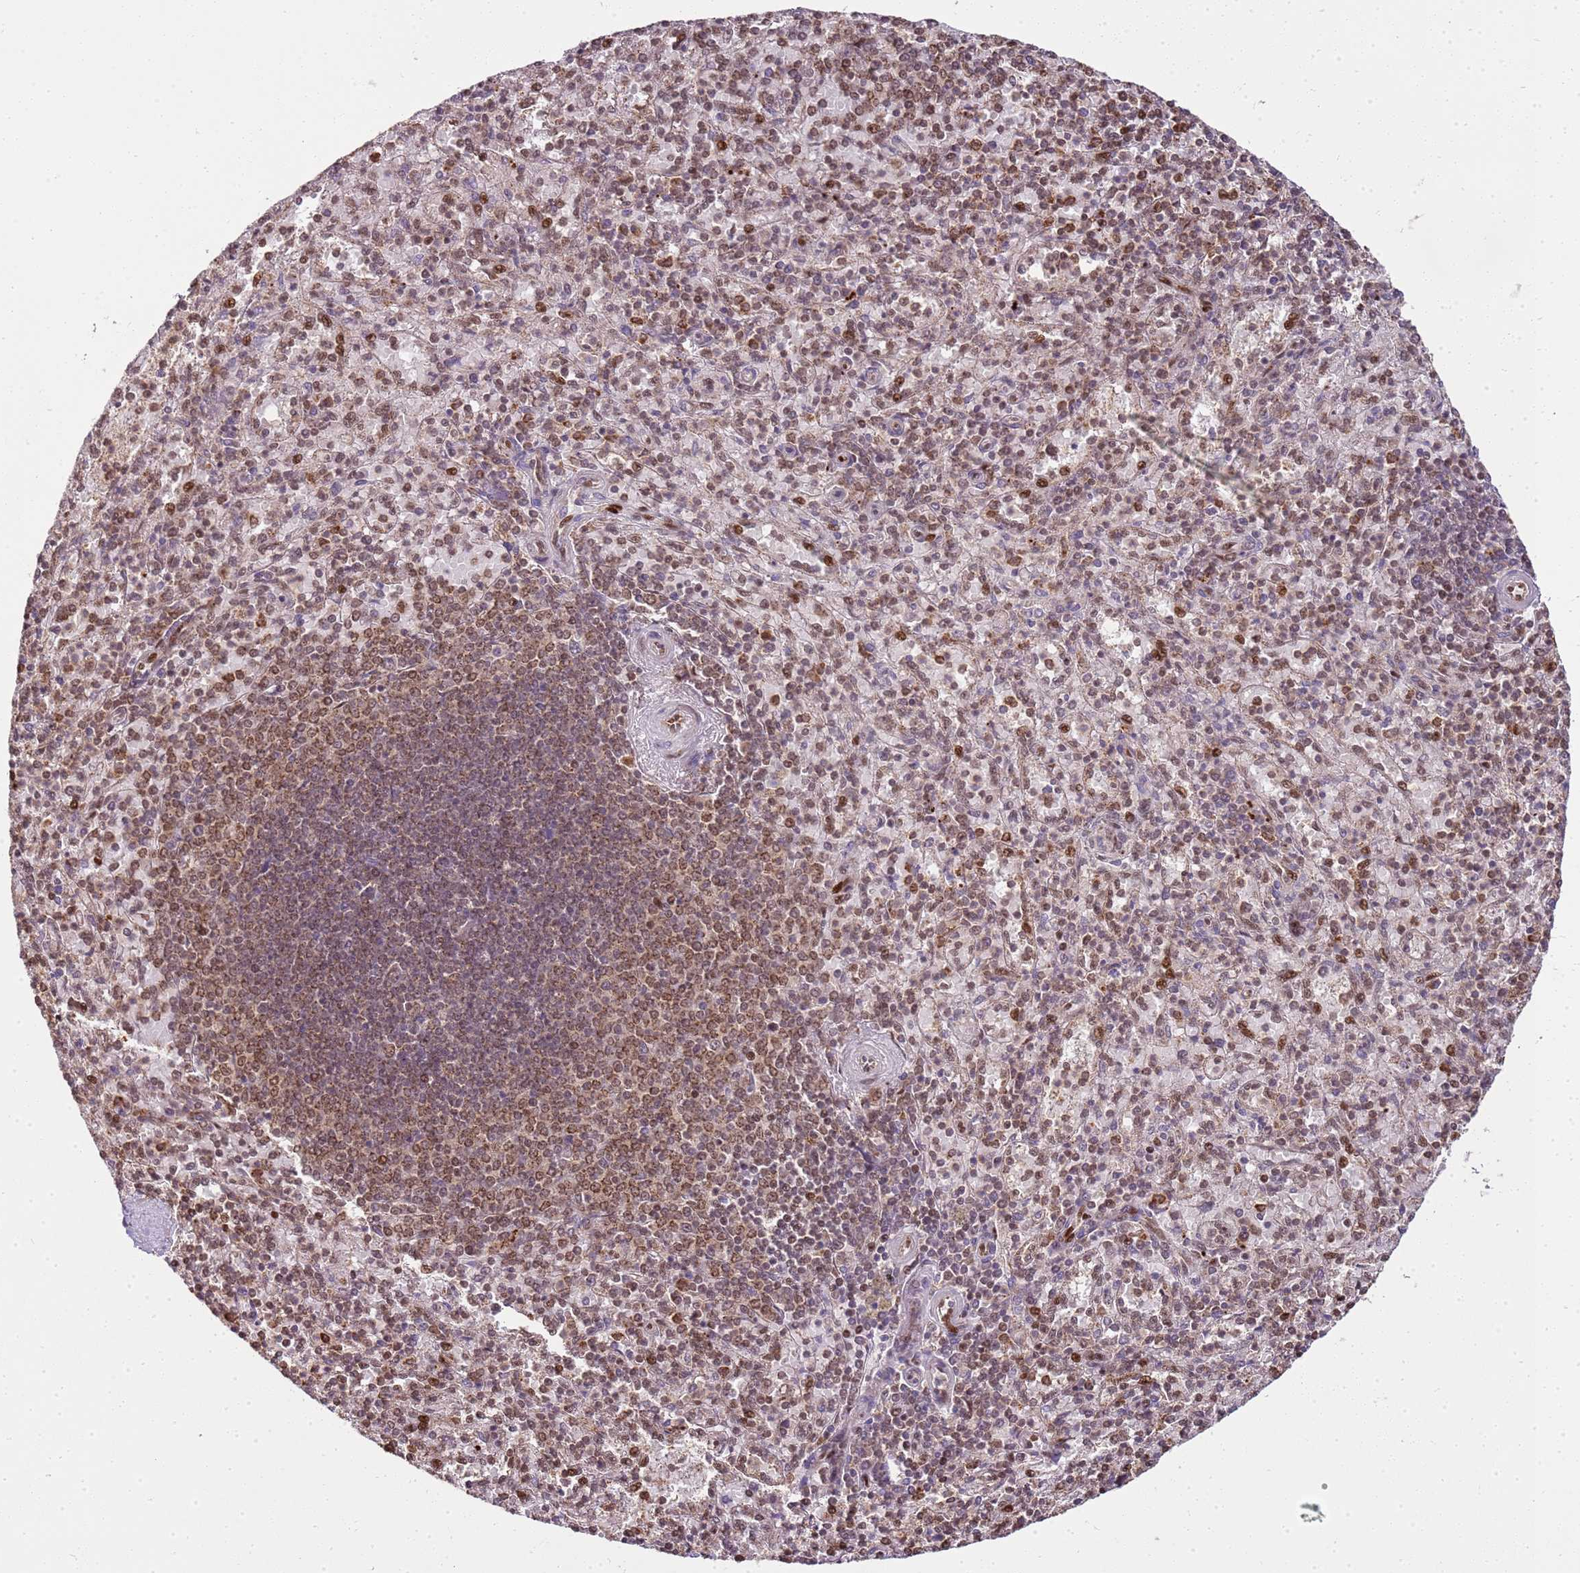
{"staining": {"intensity": "moderate", "quantity": ">75%", "location": "nuclear"}, "tissue": "spleen", "cell_type": "Cells in red pulp", "image_type": "normal", "snomed": [{"axis": "morphology", "description": "Normal tissue, NOS"}, {"axis": "topography", "description": "Spleen"}], "caption": "A brown stain shows moderate nuclear positivity of a protein in cells in red pulp of unremarkable spleen. (DAB IHC, brown staining for protein, blue staining for nuclei).", "gene": "PEX14", "patient": {"sex": "male", "age": 82}}